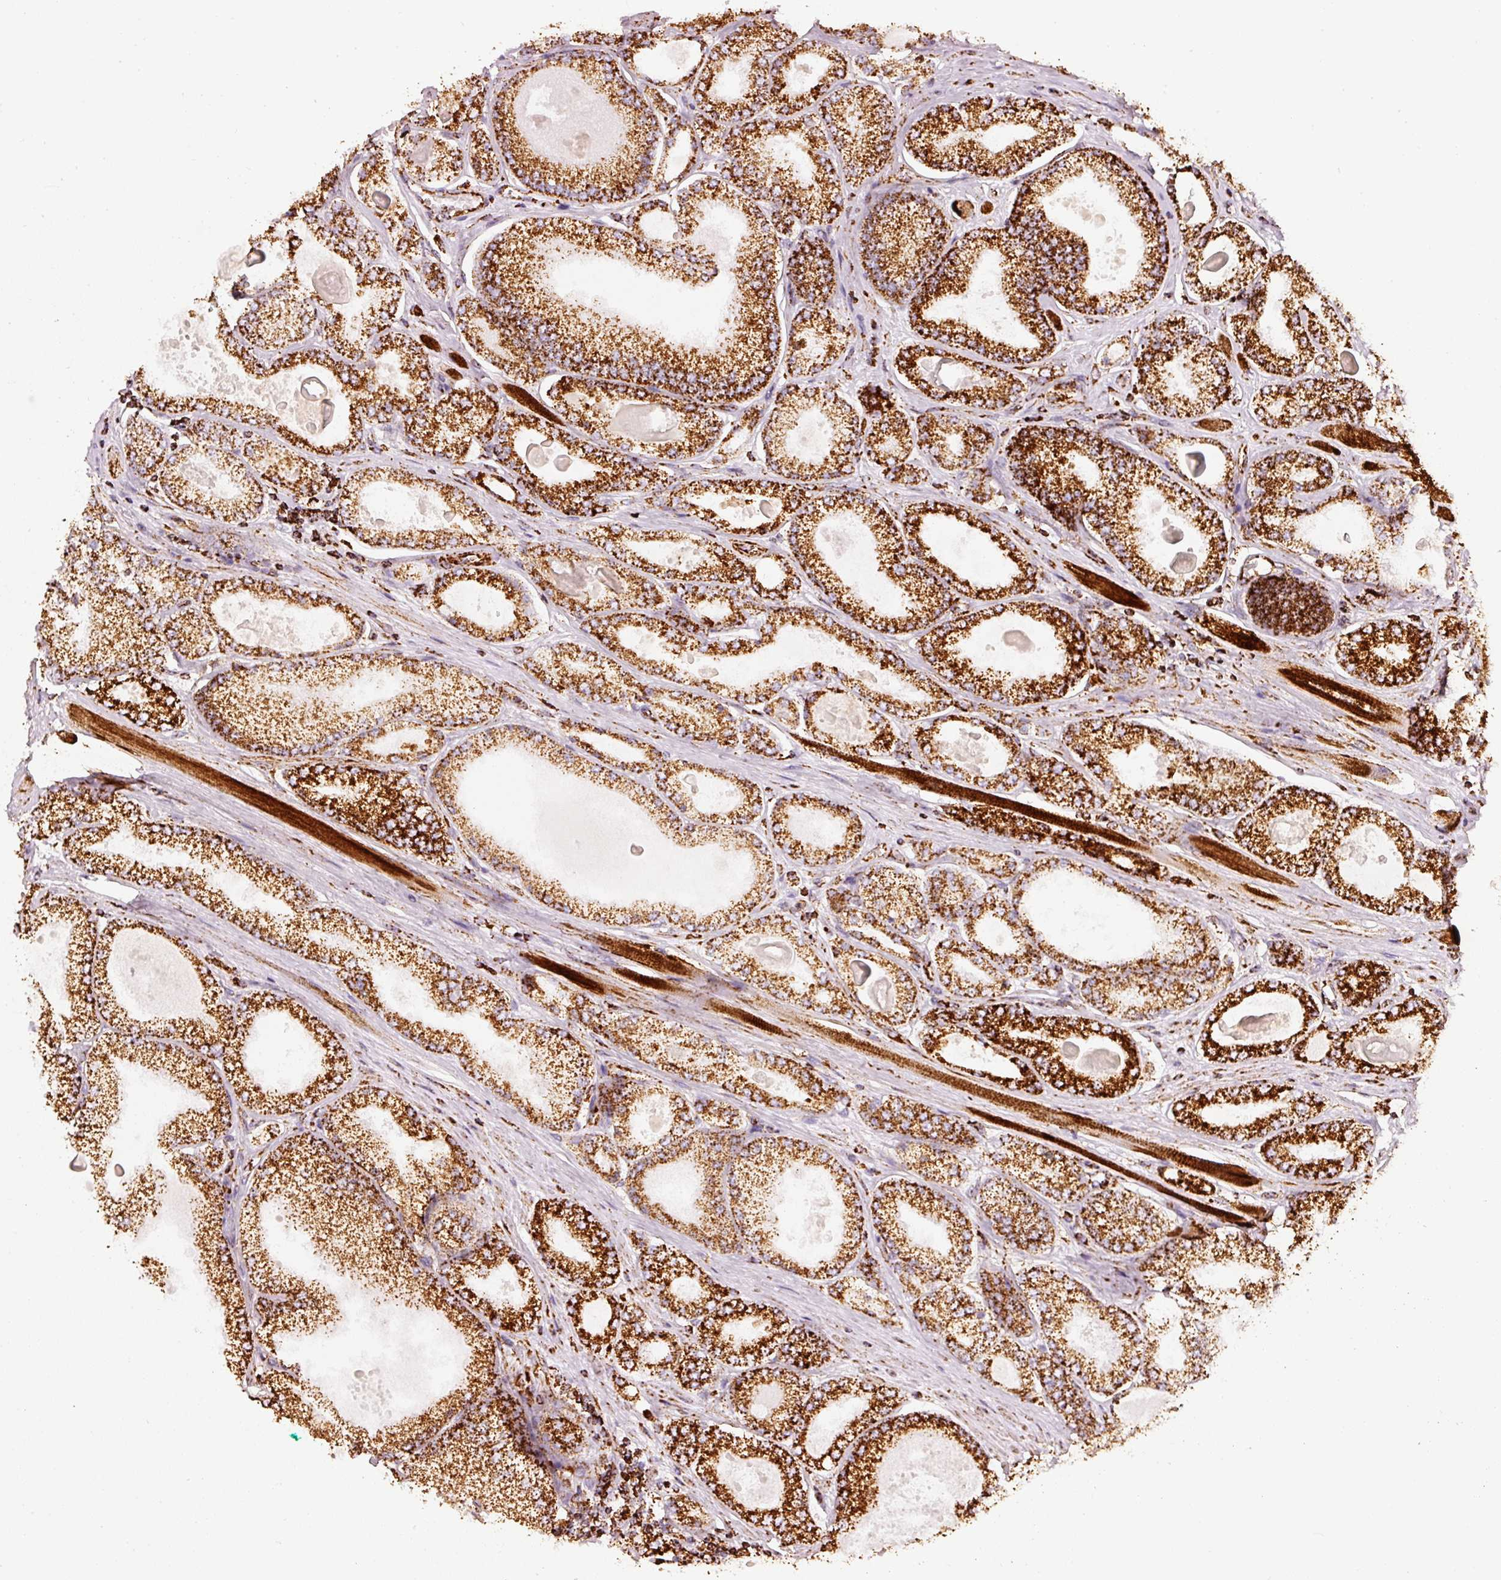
{"staining": {"intensity": "strong", "quantity": ">75%", "location": "cytoplasmic/membranous"}, "tissue": "prostate cancer", "cell_type": "Tumor cells", "image_type": "cancer", "snomed": [{"axis": "morphology", "description": "Adenocarcinoma, High grade"}, {"axis": "topography", "description": "Prostate"}], "caption": "Strong cytoplasmic/membranous expression for a protein is appreciated in approximately >75% of tumor cells of adenocarcinoma (high-grade) (prostate) using immunohistochemistry.", "gene": "MT-CO2", "patient": {"sex": "male", "age": 68}}